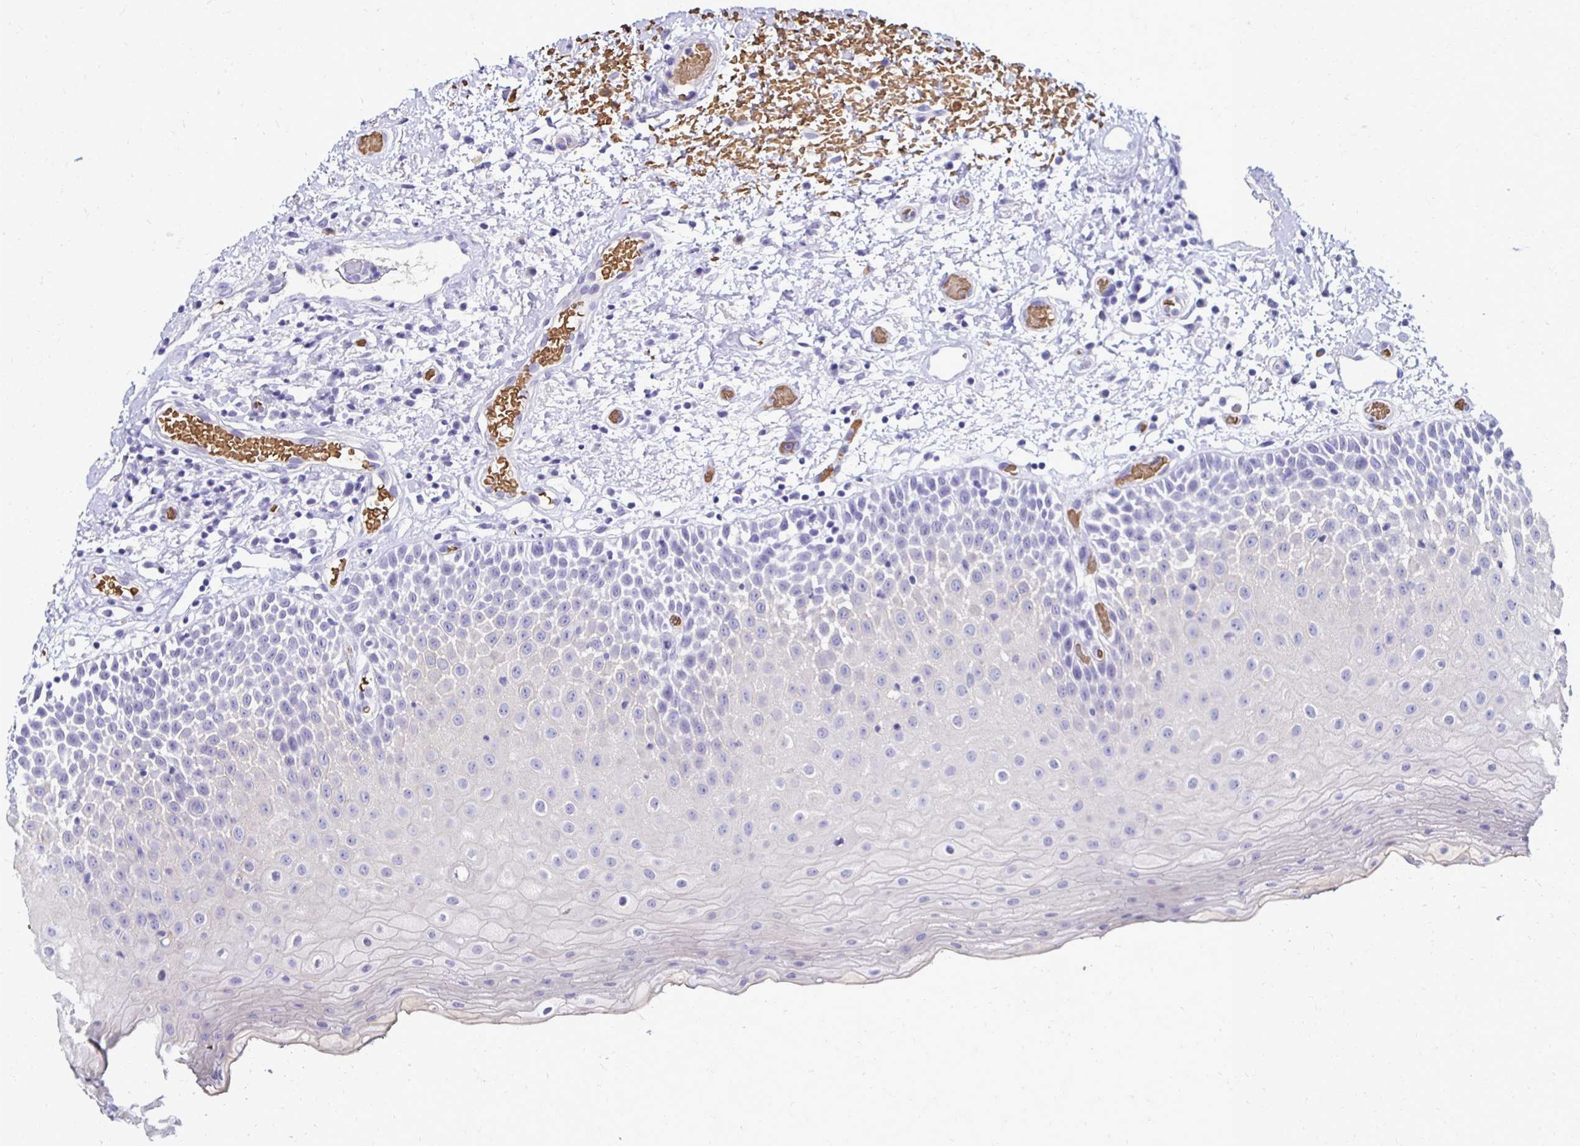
{"staining": {"intensity": "negative", "quantity": "none", "location": "none"}, "tissue": "oral mucosa", "cell_type": "Squamous epithelial cells", "image_type": "normal", "snomed": [{"axis": "morphology", "description": "Normal tissue, NOS"}, {"axis": "topography", "description": "Oral tissue"}], "caption": "An immunohistochemistry micrograph of unremarkable oral mucosa is shown. There is no staining in squamous epithelial cells of oral mucosa.", "gene": "RHBDL3", "patient": {"sex": "female", "age": 82}}